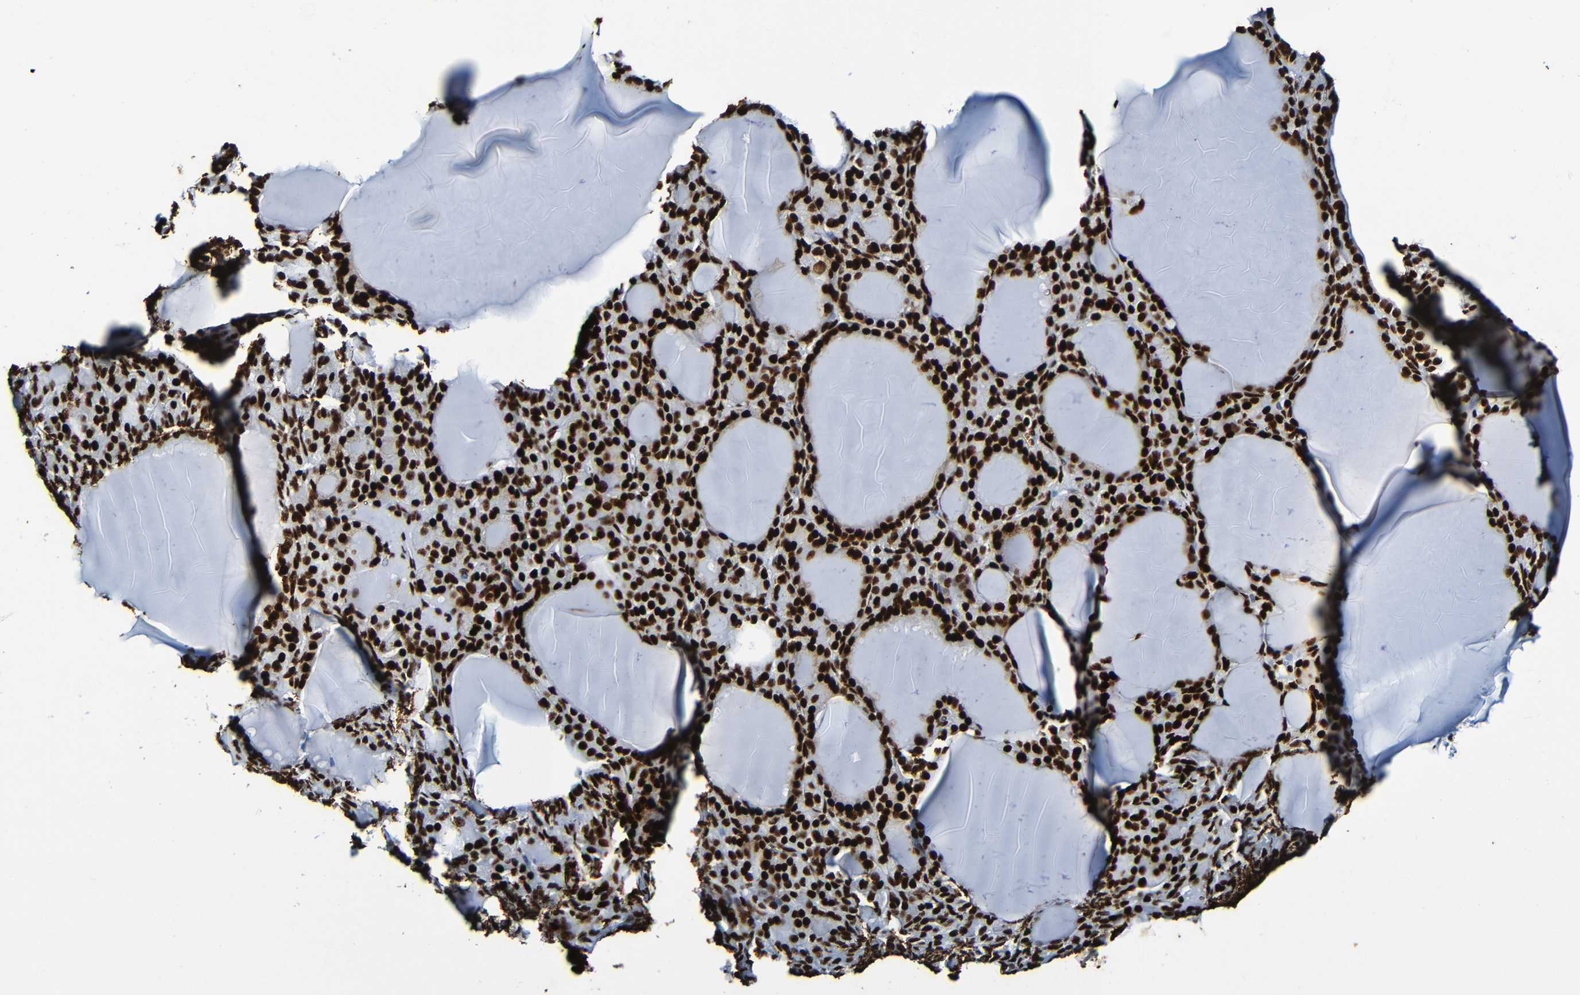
{"staining": {"intensity": "strong", "quantity": ">75%", "location": "nuclear"}, "tissue": "thyroid gland", "cell_type": "Glandular cells", "image_type": "normal", "snomed": [{"axis": "morphology", "description": "Normal tissue, NOS"}, {"axis": "topography", "description": "Thyroid gland"}], "caption": "Immunohistochemistry image of benign thyroid gland: human thyroid gland stained using IHC shows high levels of strong protein expression localized specifically in the nuclear of glandular cells, appearing as a nuclear brown color.", "gene": "SRSF3", "patient": {"sex": "female", "age": 28}}